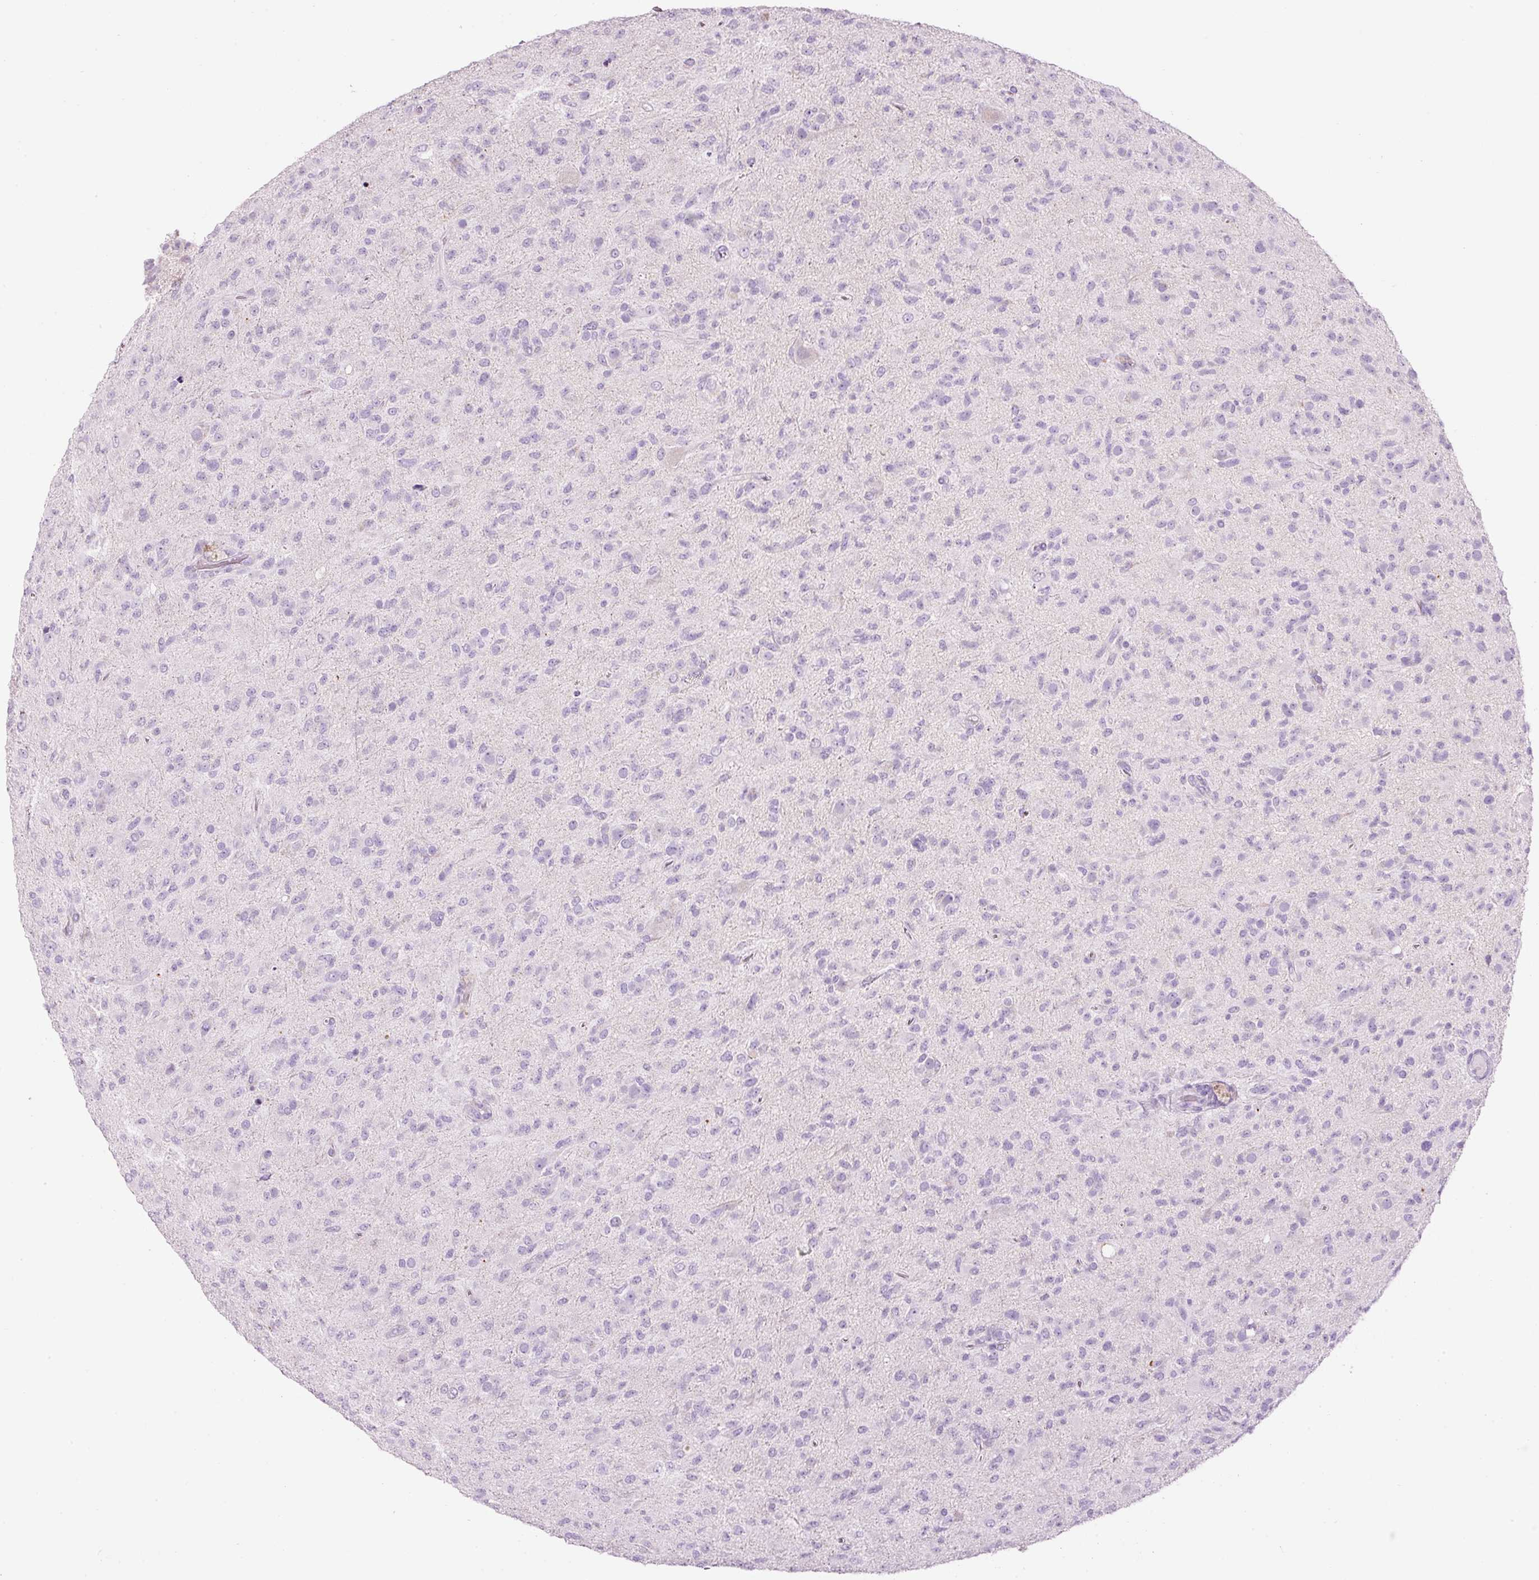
{"staining": {"intensity": "negative", "quantity": "none", "location": "none"}, "tissue": "glioma", "cell_type": "Tumor cells", "image_type": "cancer", "snomed": [{"axis": "morphology", "description": "Glioma, malignant, Low grade"}, {"axis": "topography", "description": "Brain"}], "caption": "Tumor cells show no significant positivity in glioma.", "gene": "CARD16", "patient": {"sex": "male", "age": 65}}